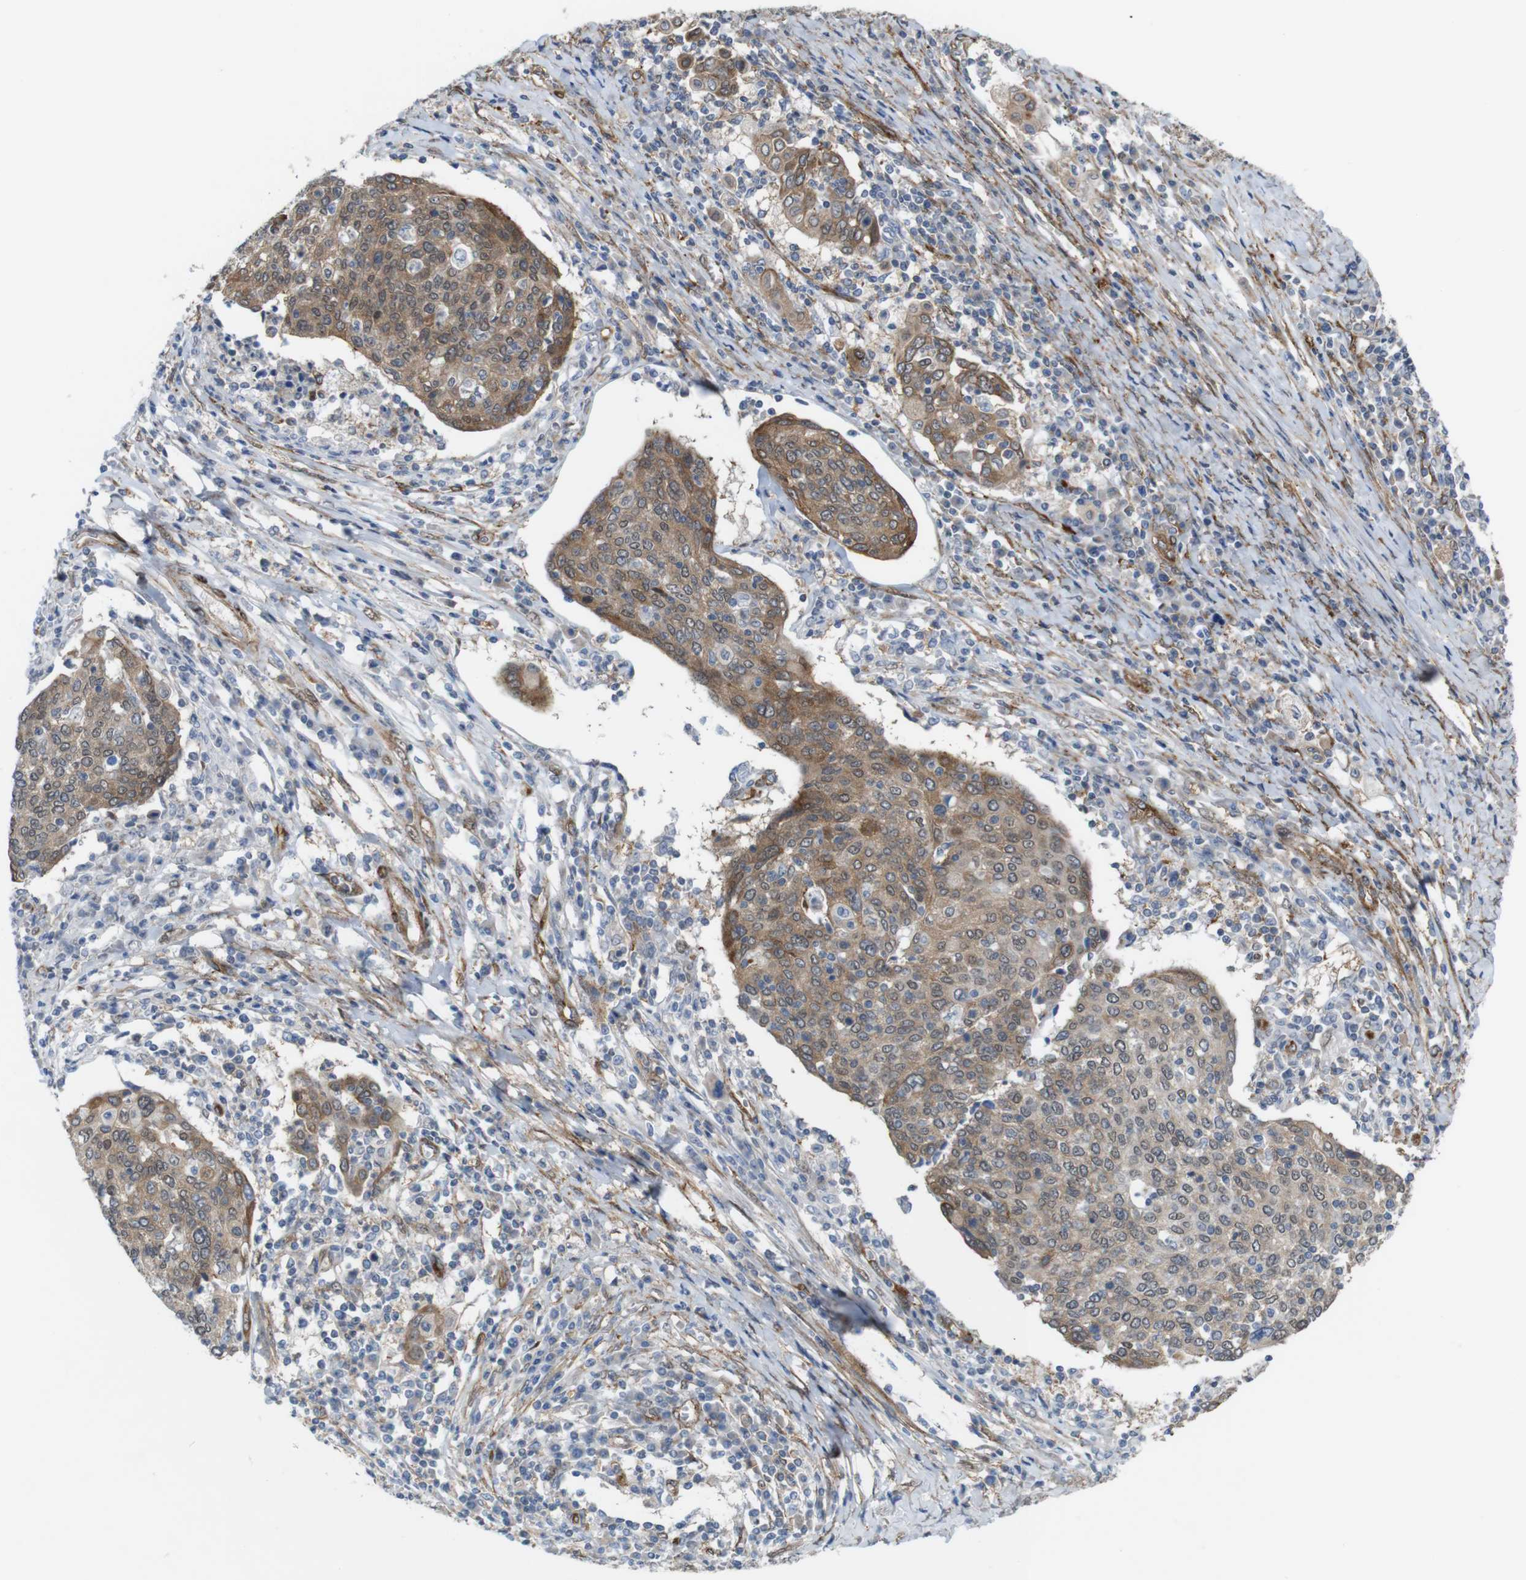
{"staining": {"intensity": "moderate", "quantity": ">75%", "location": "cytoplasmic/membranous"}, "tissue": "cervical cancer", "cell_type": "Tumor cells", "image_type": "cancer", "snomed": [{"axis": "morphology", "description": "Squamous cell carcinoma, NOS"}, {"axis": "topography", "description": "Cervix"}], "caption": "An image of cervical cancer stained for a protein displays moderate cytoplasmic/membranous brown staining in tumor cells.", "gene": "PTGER4", "patient": {"sex": "female", "age": 40}}